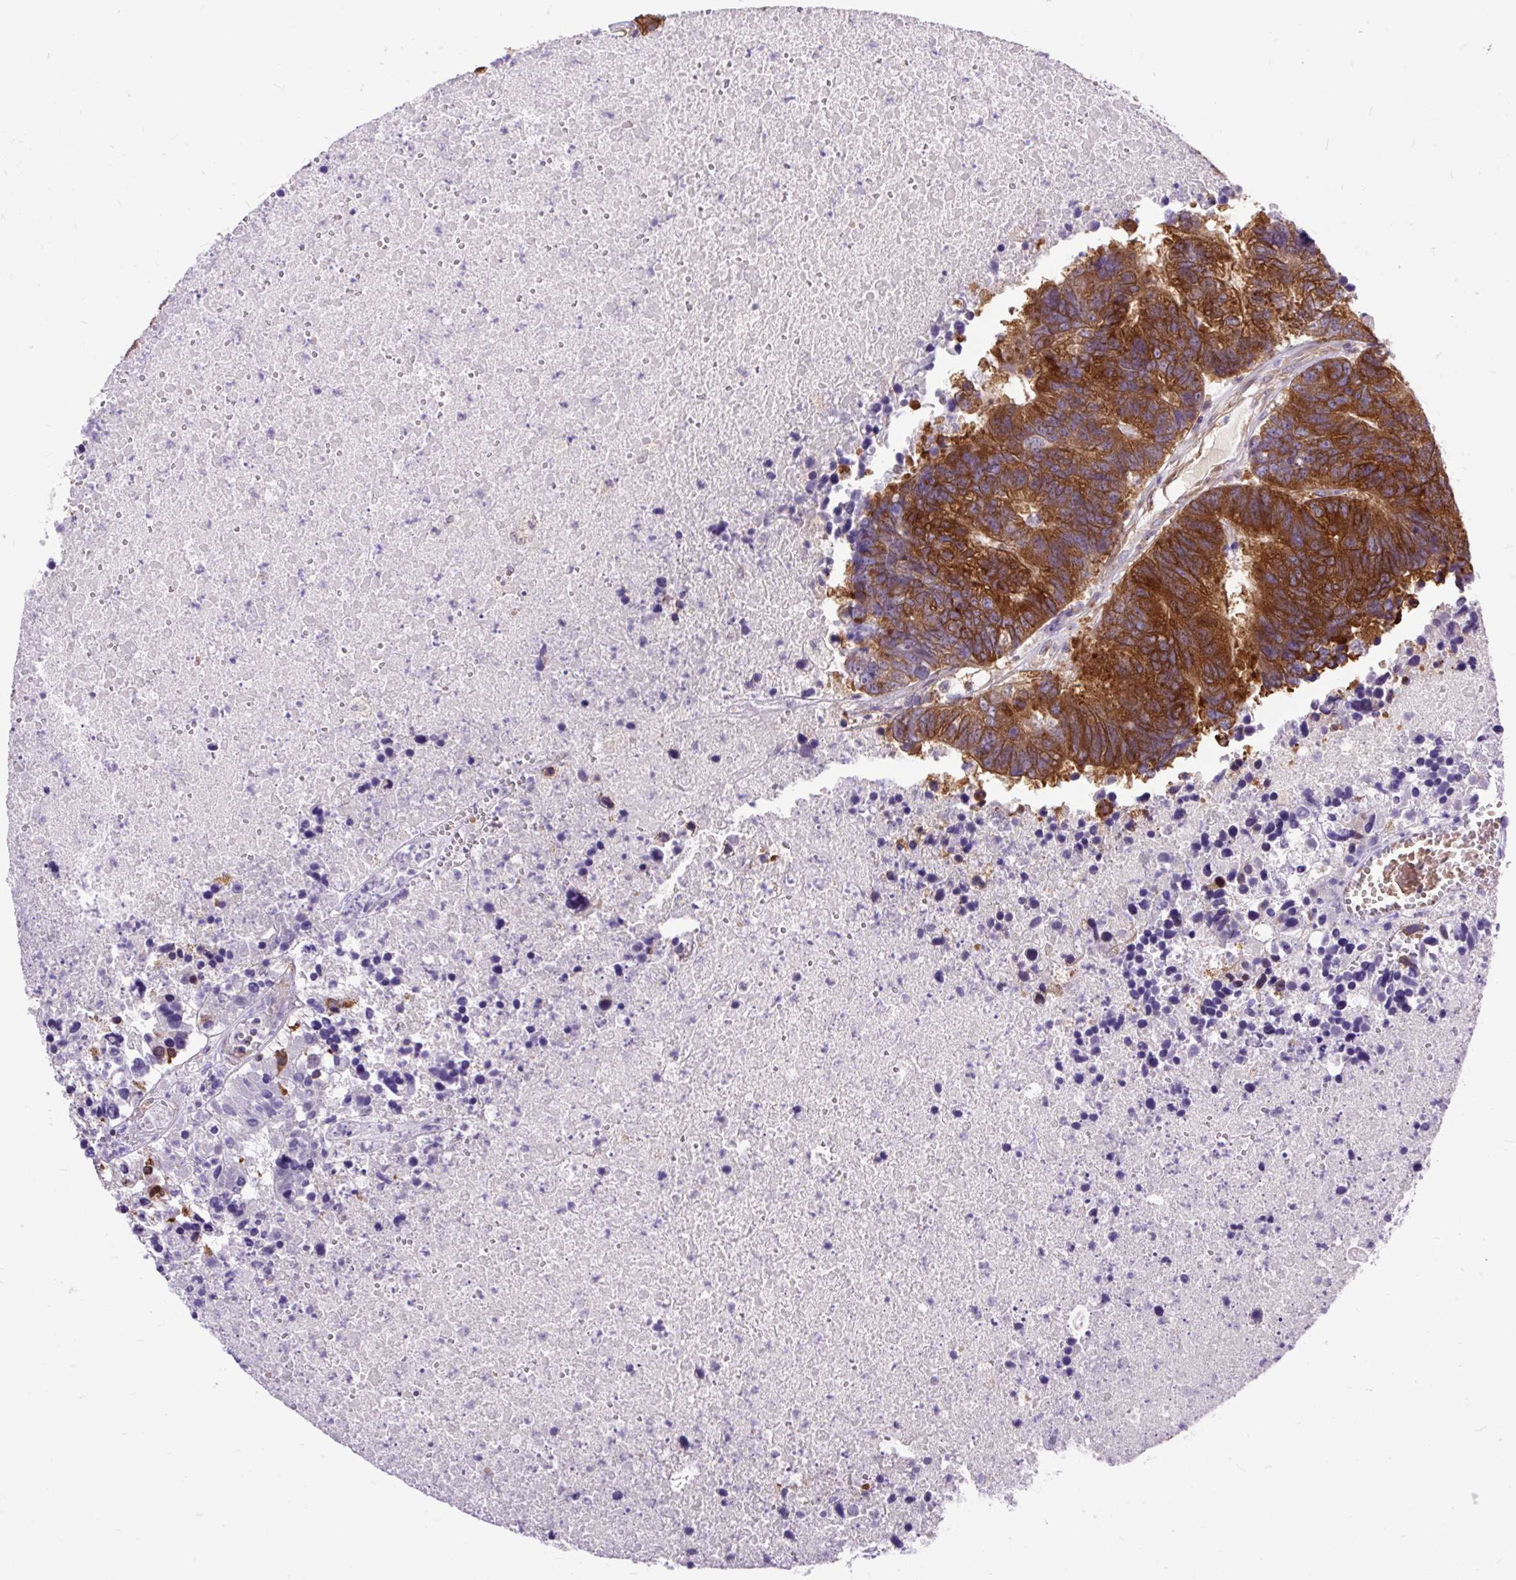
{"staining": {"intensity": "strong", "quantity": "25%-75%", "location": "cytoplasmic/membranous"}, "tissue": "colorectal cancer", "cell_type": "Tumor cells", "image_type": "cancer", "snomed": [{"axis": "morphology", "description": "Adenocarcinoma, NOS"}, {"axis": "topography", "description": "Colon"}], "caption": "Immunohistochemical staining of colorectal cancer (adenocarcinoma) exhibits high levels of strong cytoplasmic/membranous positivity in approximately 25%-75% of tumor cells.", "gene": "TRIM17", "patient": {"sex": "female", "age": 48}}